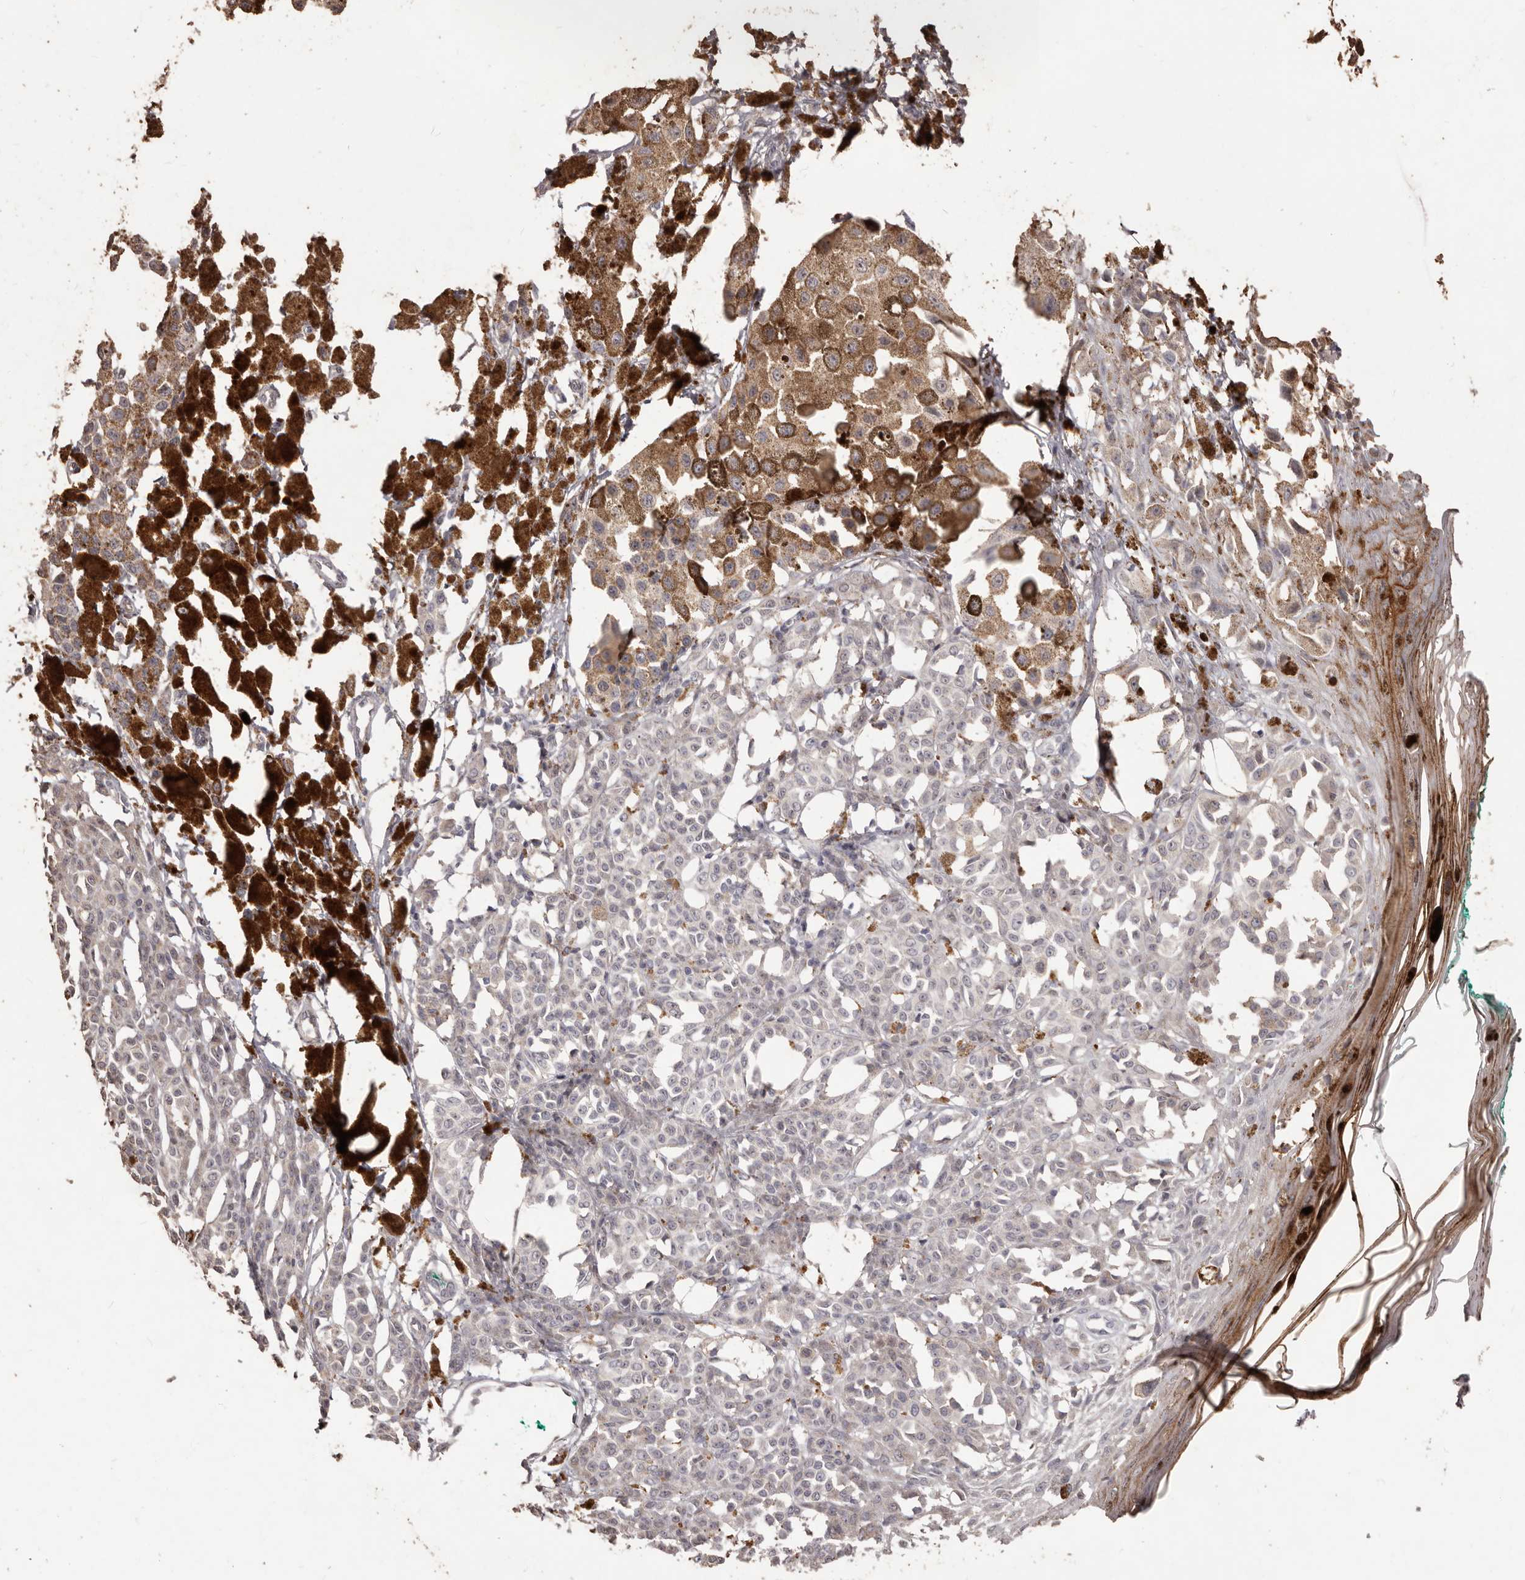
{"staining": {"intensity": "moderate", "quantity": "25%-75%", "location": "cytoplasmic/membranous"}, "tissue": "melanoma", "cell_type": "Tumor cells", "image_type": "cancer", "snomed": [{"axis": "morphology", "description": "Malignant melanoma, NOS"}, {"axis": "topography", "description": "Skin of leg"}], "caption": "Immunohistochemistry (DAB (3,3'-diaminobenzidine)) staining of human melanoma reveals moderate cytoplasmic/membranous protein positivity in about 25%-75% of tumor cells. The staining is performed using DAB (3,3'-diaminobenzidine) brown chromogen to label protein expression. The nuclei are counter-stained blue using hematoxylin.", "gene": "PRSS27", "patient": {"sex": "female", "age": 72}}